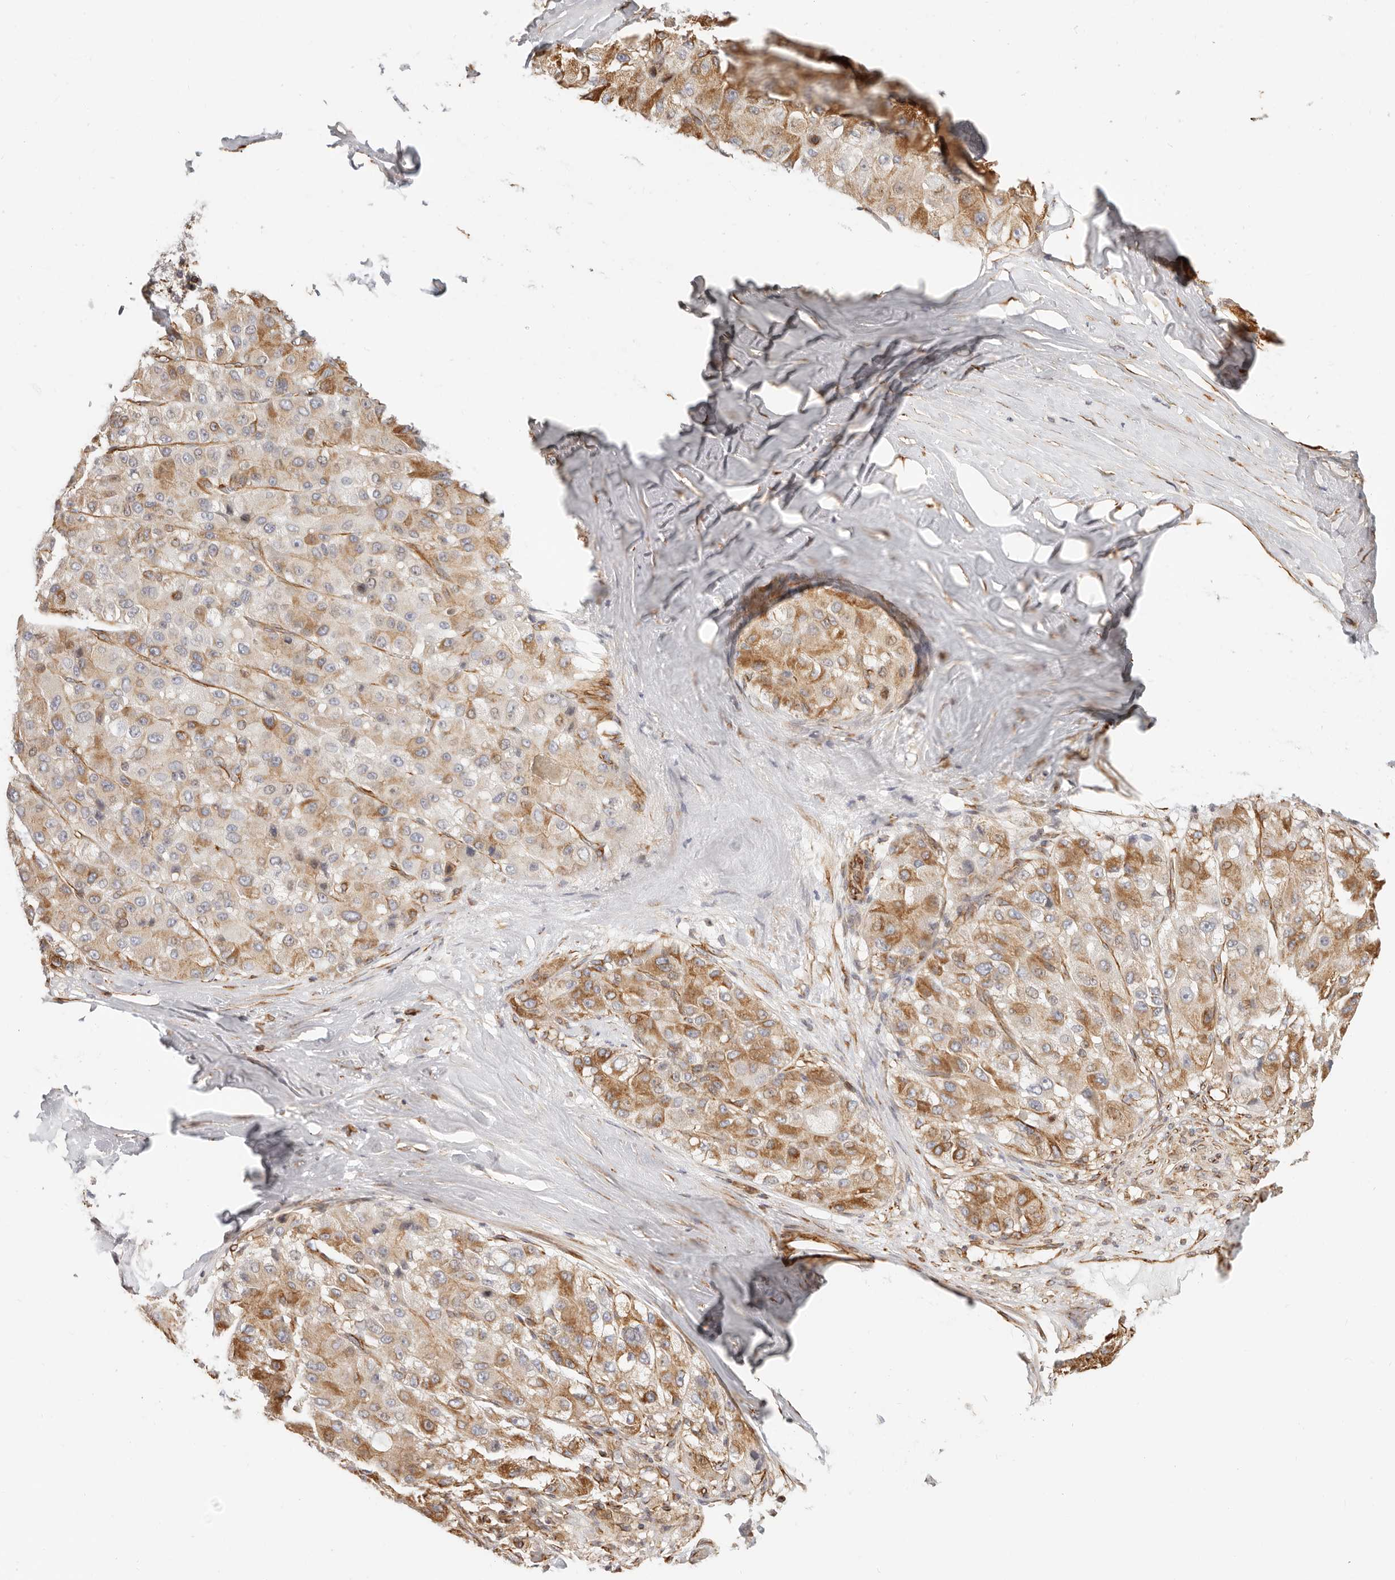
{"staining": {"intensity": "moderate", "quantity": ">75%", "location": "cytoplasmic/membranous"}, "tissue": "liver cancer", "cell_type": "Tumor cells", "image_type": "cancer", "snomed": [{"axis": "morphology", "description": "Carcinoma, Hepatocellular, NOS"}, {"axis": "topography", "description": "Liver"}], "caption": "High-magnification brightfield microscopy of liver cancer stained with DAB (brown) and counterstained with hematoxylin (blue). tumor cells exhibit moderate cytoplasmic/membranous expression is seen in approximately>75% of cells. The staining was performed using DAB (3,3'-diaminobenzidine), with brown indicating positive protein expression. Nuclei are stained blue with hematoxylin.", "gene": "DTNBP1", "patient": {"sex": "male", "age": 80}}